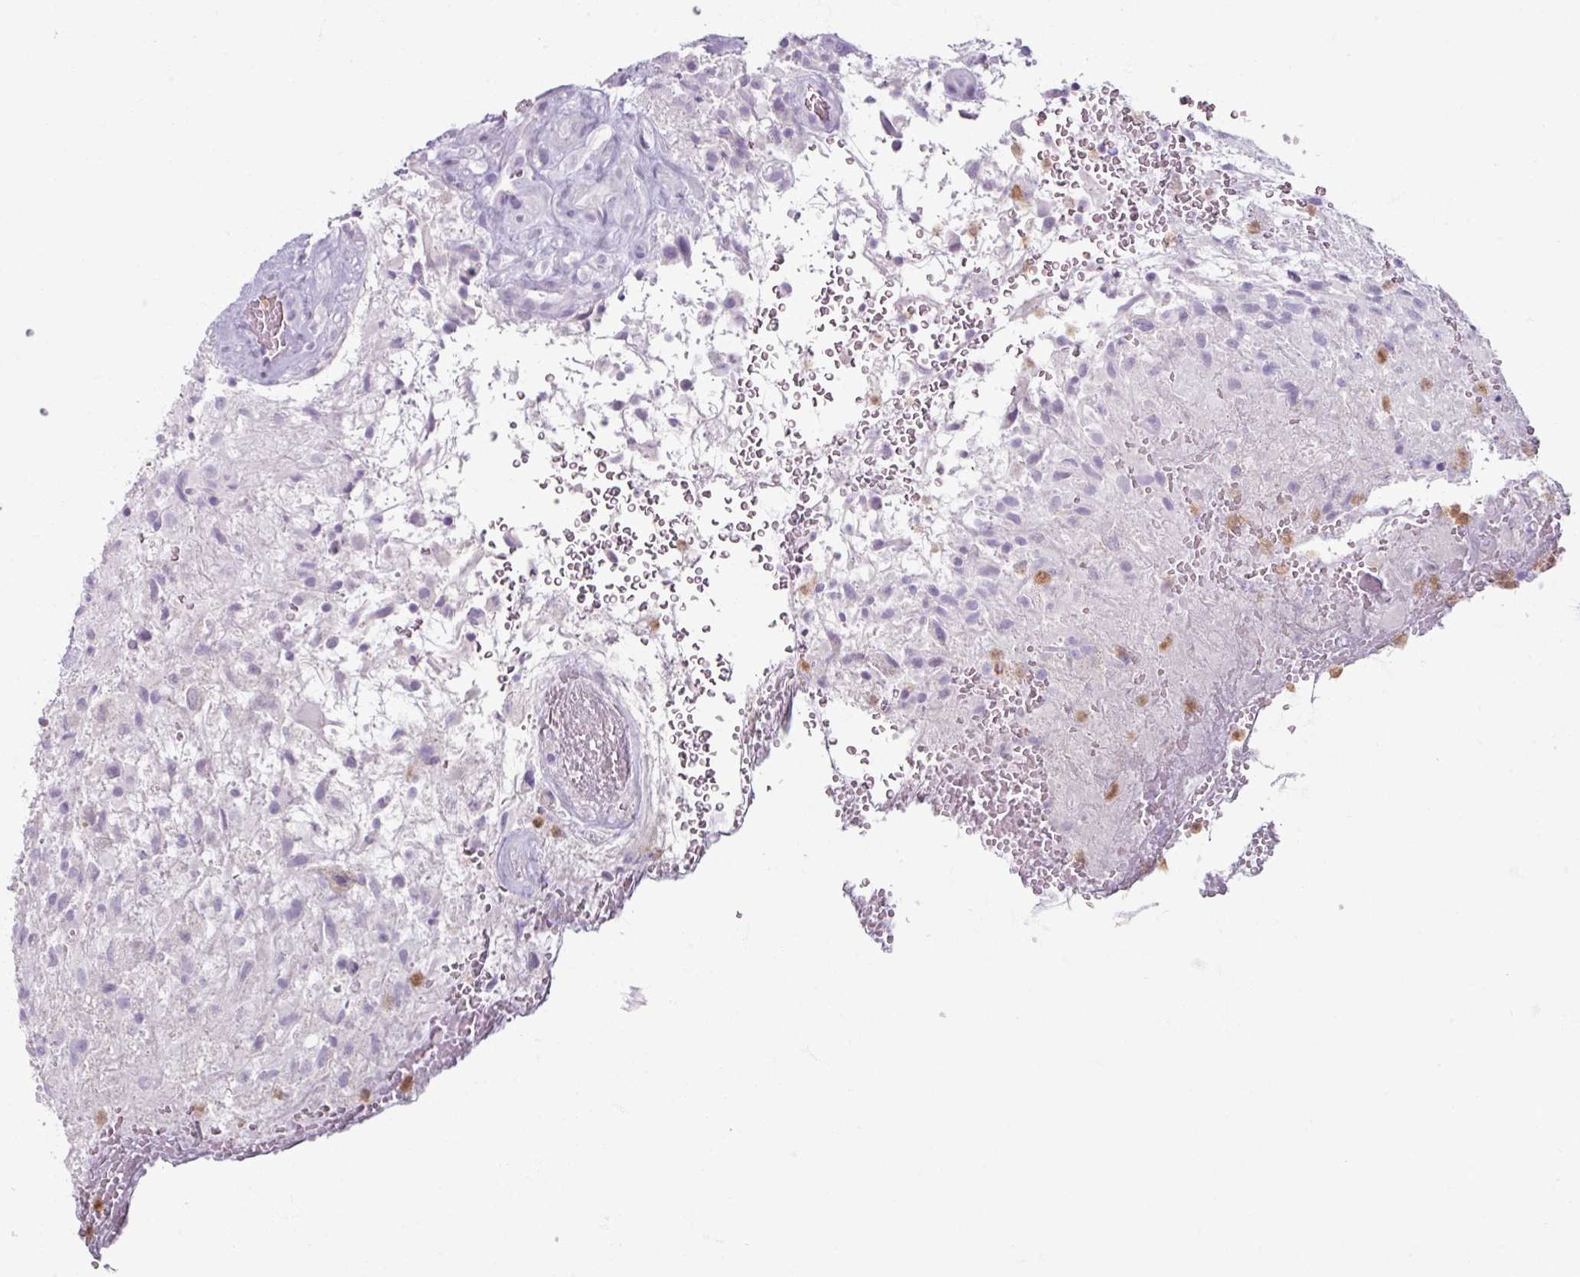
{"staining": {"intensity": "negative", "quantity": "none", "location": "none"}, "tissue": "glioma", "cell_type": "Tumor cells", "image_type": "cancer", "snomed": [{"axis": "morphology", "description": "Glioma, malignant, High grade"}, {"axis": "topography", "description": "Brain"}], "caption": "High magnification brightfield microscopy of malignant glioma (high-grade) stained with DAB (3,3'-diaminobenzidine) (brown) and counterstained with hematoxylin (blue): tumor cells show no significant expression.", "gene": "ARG1", "patient": {"sex": "male", "age": 56}}